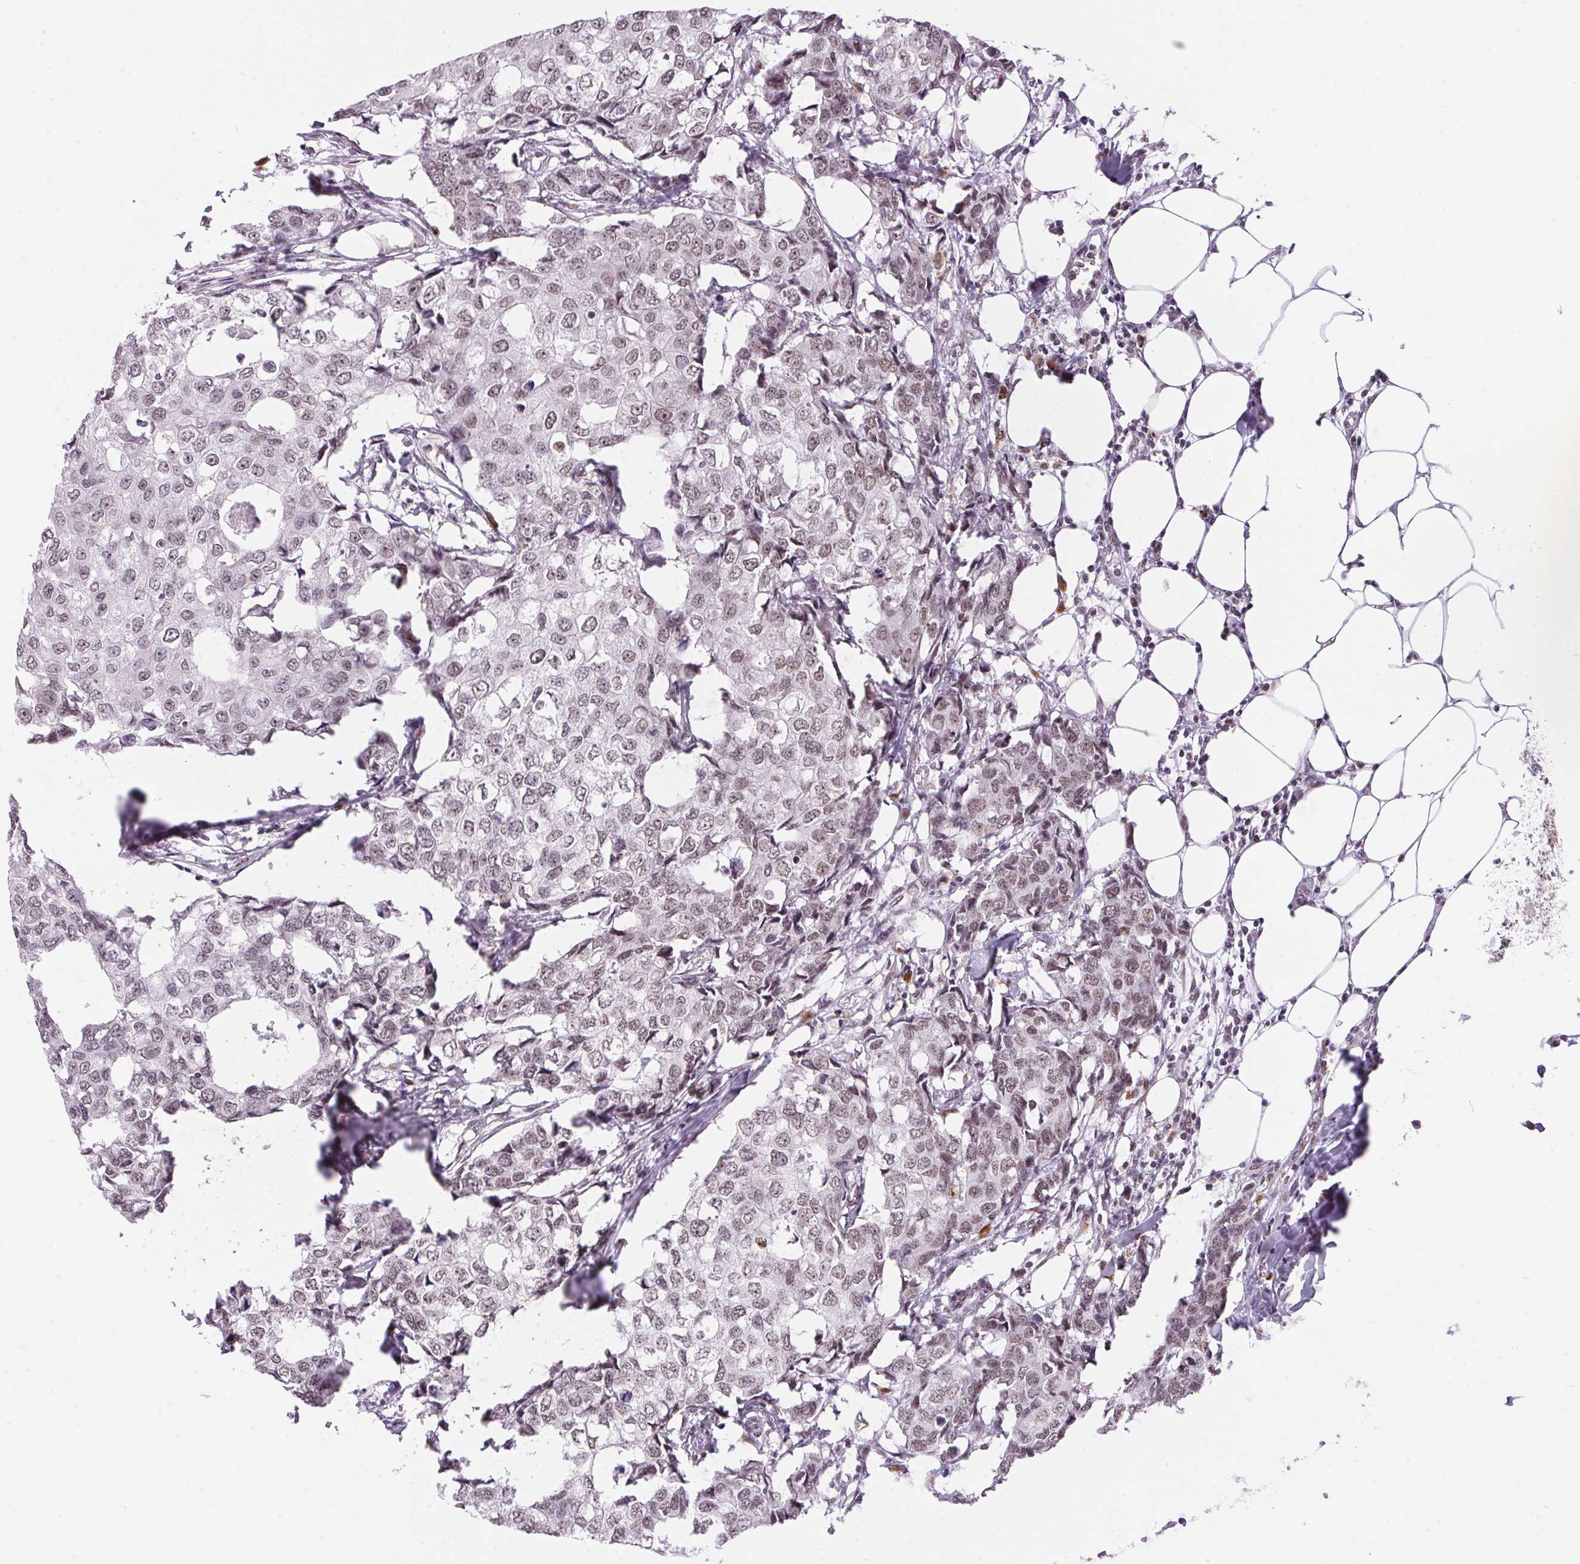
{"staining": {"intensity": "weak", "quantity": ">75%", "location": "nuclear"}, "tissue": "breast cancer", "cell_type": "Tumor cells", "image_type": "cancer", "snomed": [{"axis": "morphology", "description": "Duct carcinoma"}, {"axis": "topography", "description": "Breast"}], "caption": "Invasive ductal carcinoma (breast) stained for a protein (brown) demonstrates weak nuclear positive staining in about >75% of tumor cells.", "gene": "NFE2L1", "patient": {"sex": "female", "age": 27}}